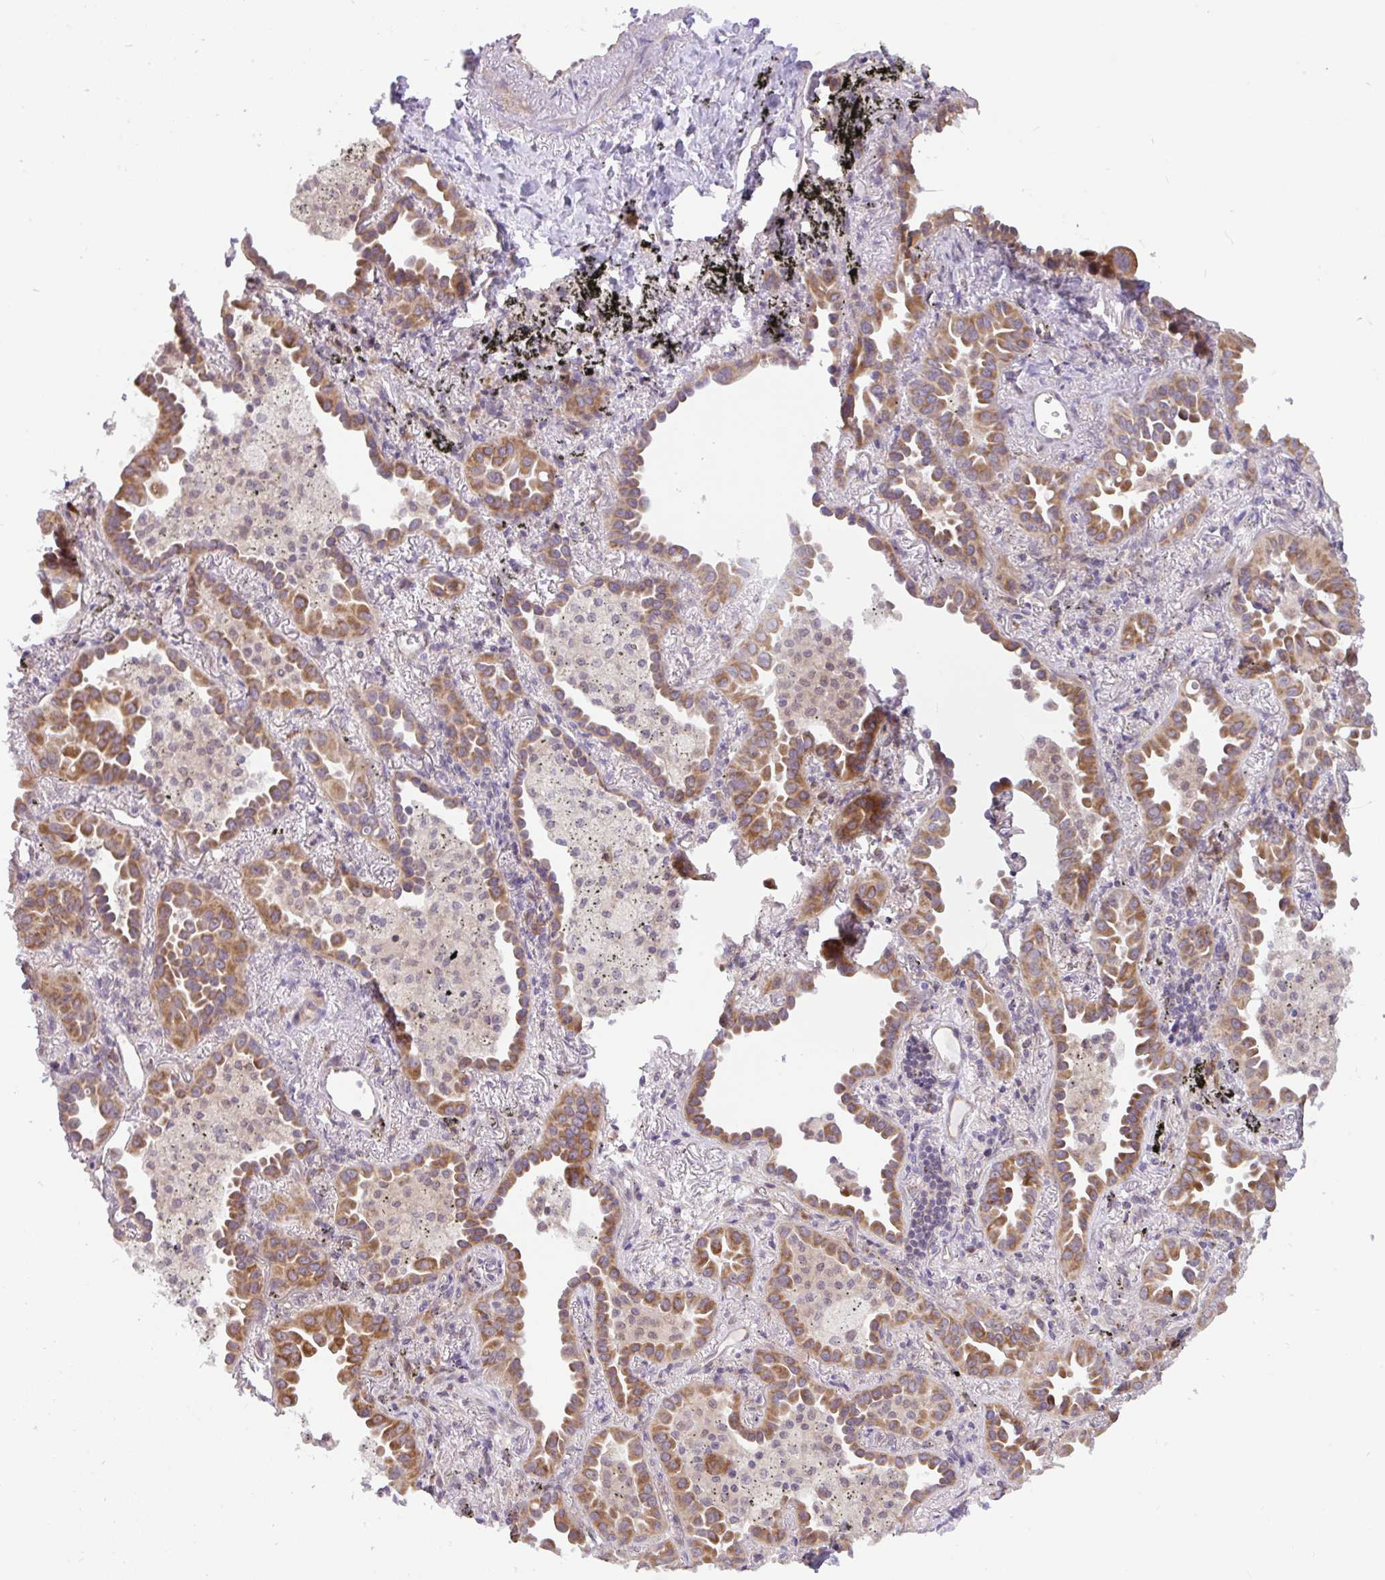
{"staining": {"intensity": "moderate", "quantity": ">75%", "location": "cytoplasmic/membranous"}, "tissue": "lung cancer", "cell_type": "Tumor cells", "image_type": "cancer", "snomed": [{"axis": "morphology", "description": "Adenocarcinoma, NOS"}, {"axis": "topography", "description": "Lung"}], "caption": "The immunohistochemical stain highlights moderate cytoplasmic/membranous staining in tumor cells of lung cancer tissue.", "gene": "DLEU7", "patient": {"sex": "male", "age": 68}}